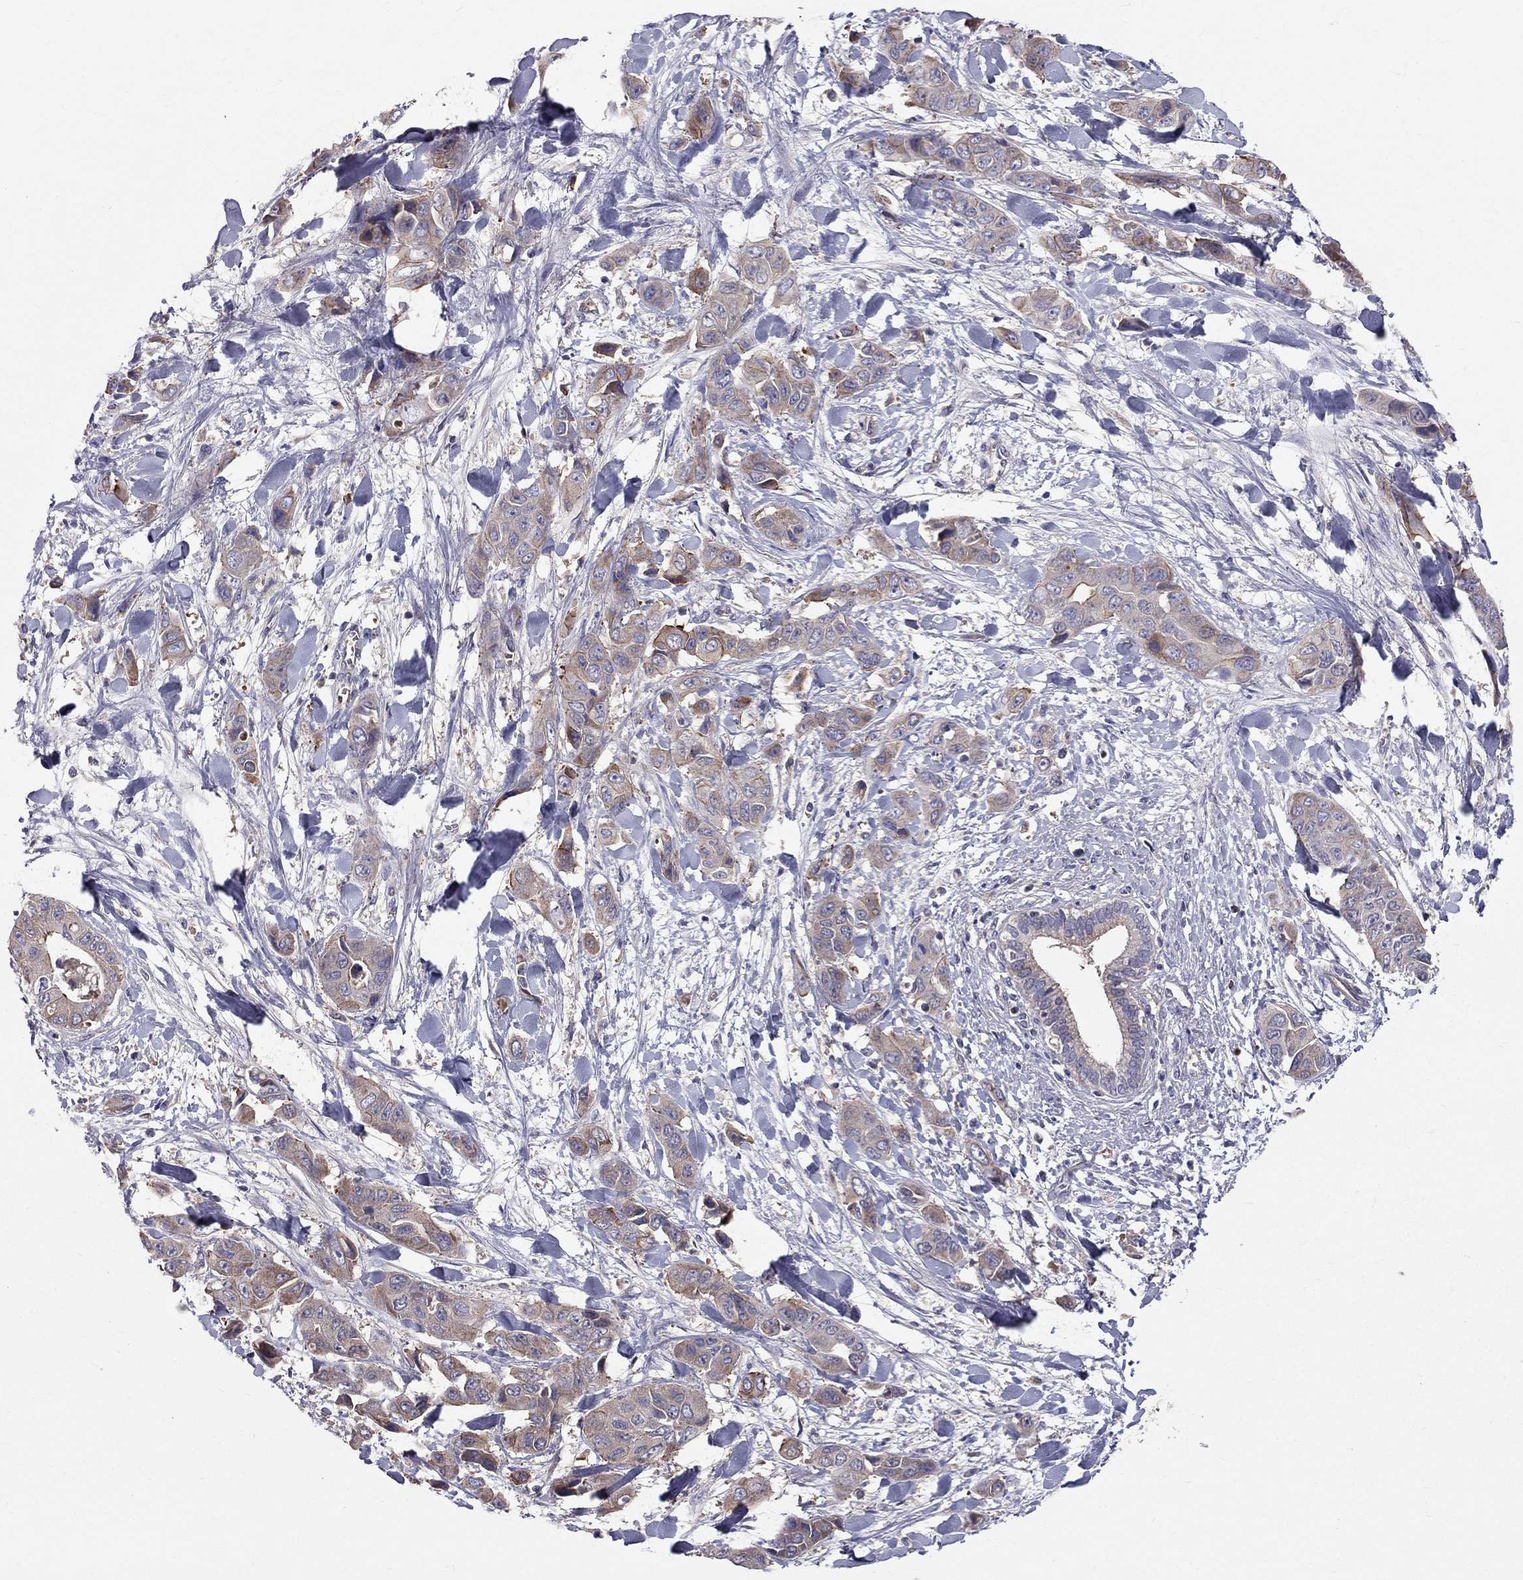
{"staining": {"intensity": "moderate", "quantity": "25%-75%", "location": "cytoplasmic/membranous"}, "tissue": "liver cancer", "cell_type": "Tumor cells", "image_type": "cancer", "snomed": [{"axis": "morphology", "description": "Cholangiocarcinoma"}, {"axis": "topography", "description": "Liver"}], "caption": "Immunohistochemistry staining of liver cholangiocarcinoma, which exhibits medium levels of moderate cytoplasmic/membranous staining in approximately 25%-75% of tumor cells indicating moderate cytoplasmic/membranous protein positivity. The staining was performed using DAB (3,3'-diaminobenzidine) (brown) for protein detection and nuclei were counterstained in hematoxylin (blue).", "gene": "PIK3CG", "patient": {"sex": "female", "age": 52}}